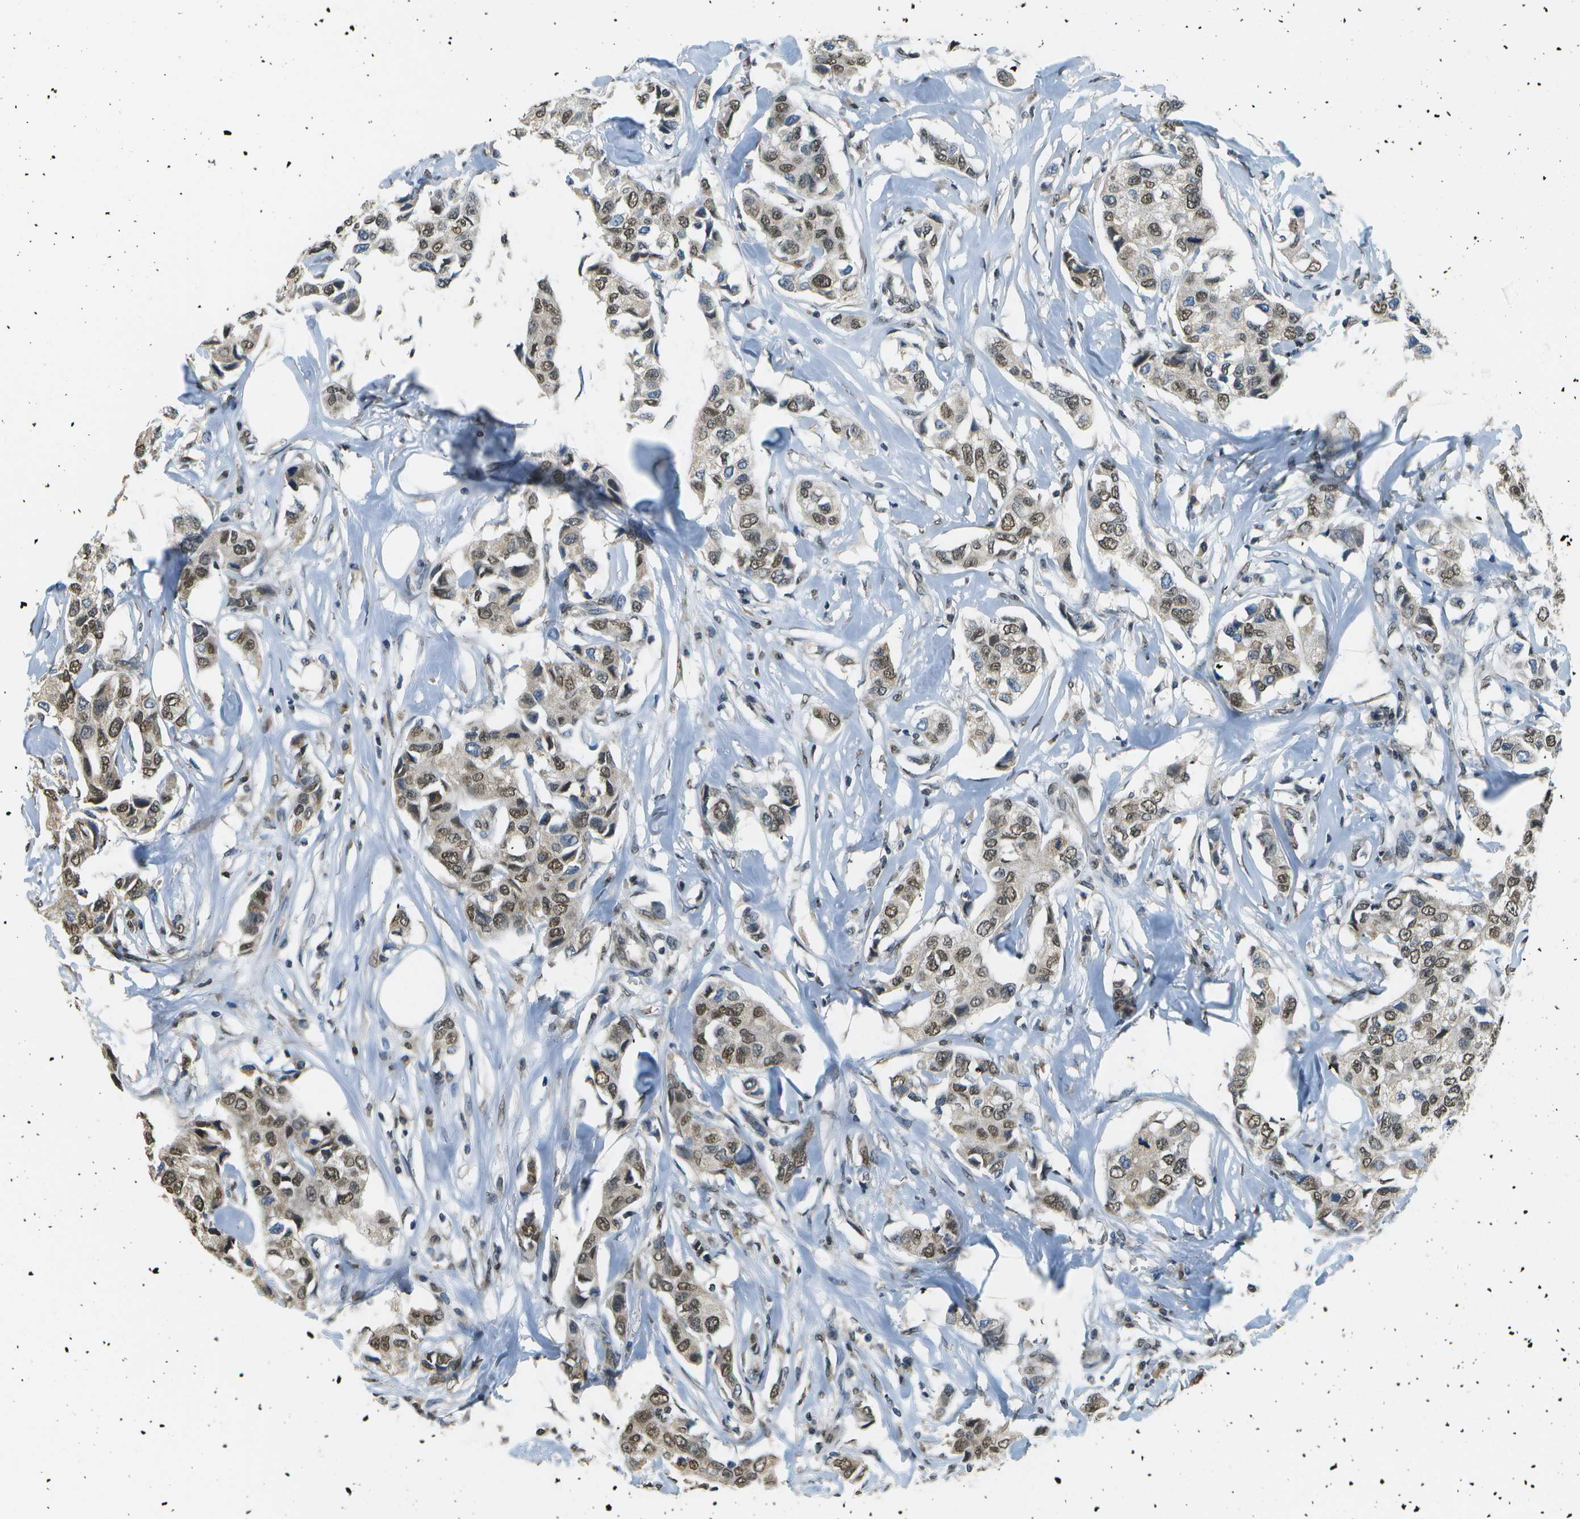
{"staining": {"intensity": "weak", "quantity": ">75%", "location": "nuclear"}, "tissue": "breast cancer", "cell_type": "Tumor cells", "image_type": "cancer", "snomed": [{"axis": "morphology", "description": "Duct carcinoma"}, {"axis": "topography", "description": "Breast"}], "caption": "Immunohistochemical staining of human breast infiltrating ductal carcinoma shows low levels of weak nuclear positivity in approximately >75% of tumor cells.", "gene": "ABL2", "patient": {"sex": "female", "age": 80}}